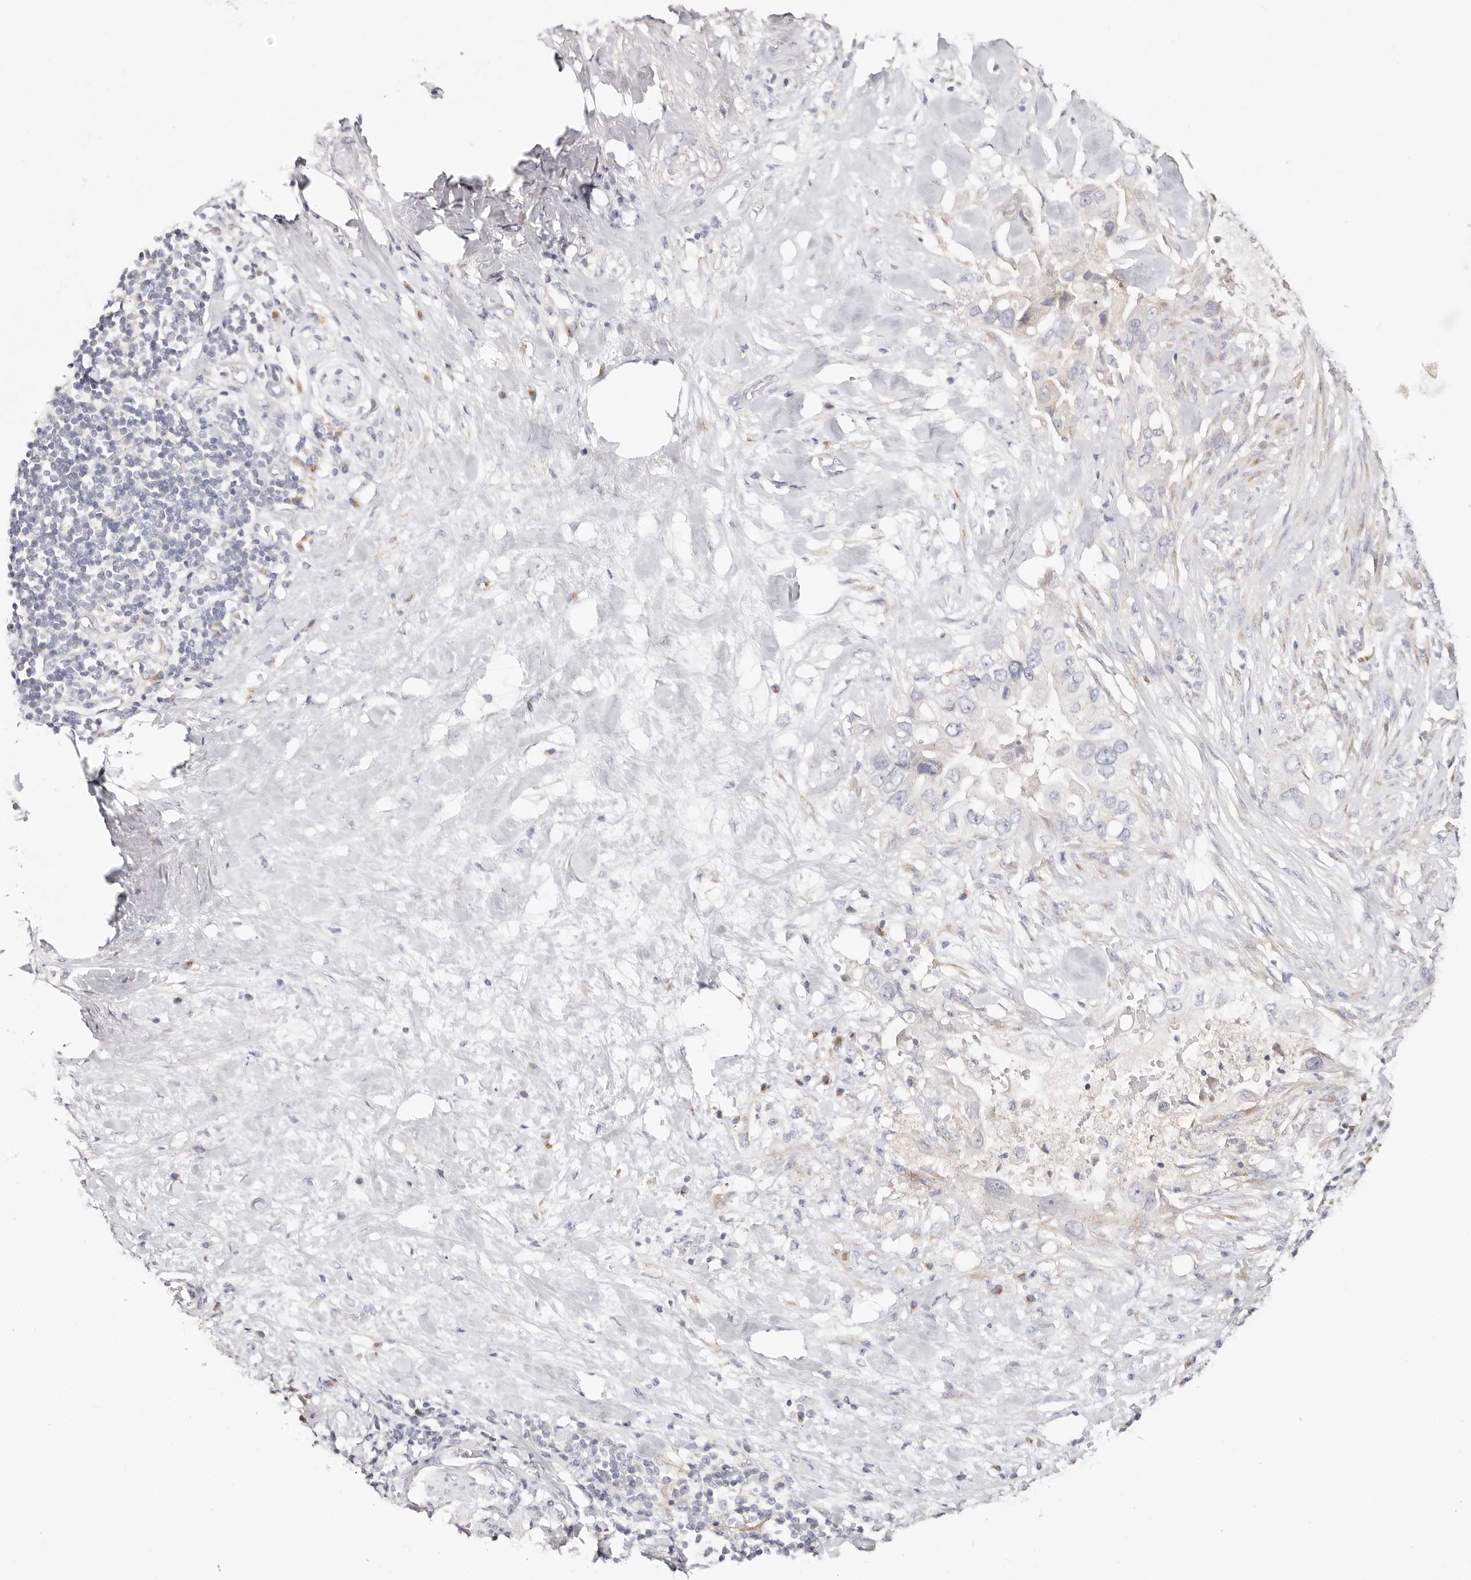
{"staining": {"intensity": "negative", "quantity": "none", "location": "none"}, "tissue": "pancreatic cancer", "cell_type": "Tumor cells", "image_type": "cancer", "snomed": [{"axis": "morphology", "description": "Inflammation, NOS"}, {"axis": "morphology", "description": "Adenocarcinoma, NOS"}, {"axis": "topography", "description": "Pancreas"}], "caption": "The photomicrograph shows no staining of tumor cells in adenocarcinoma (pancreatic).", "gene": "DNASE1", "patient": {"sex": "female", "age": 56}}